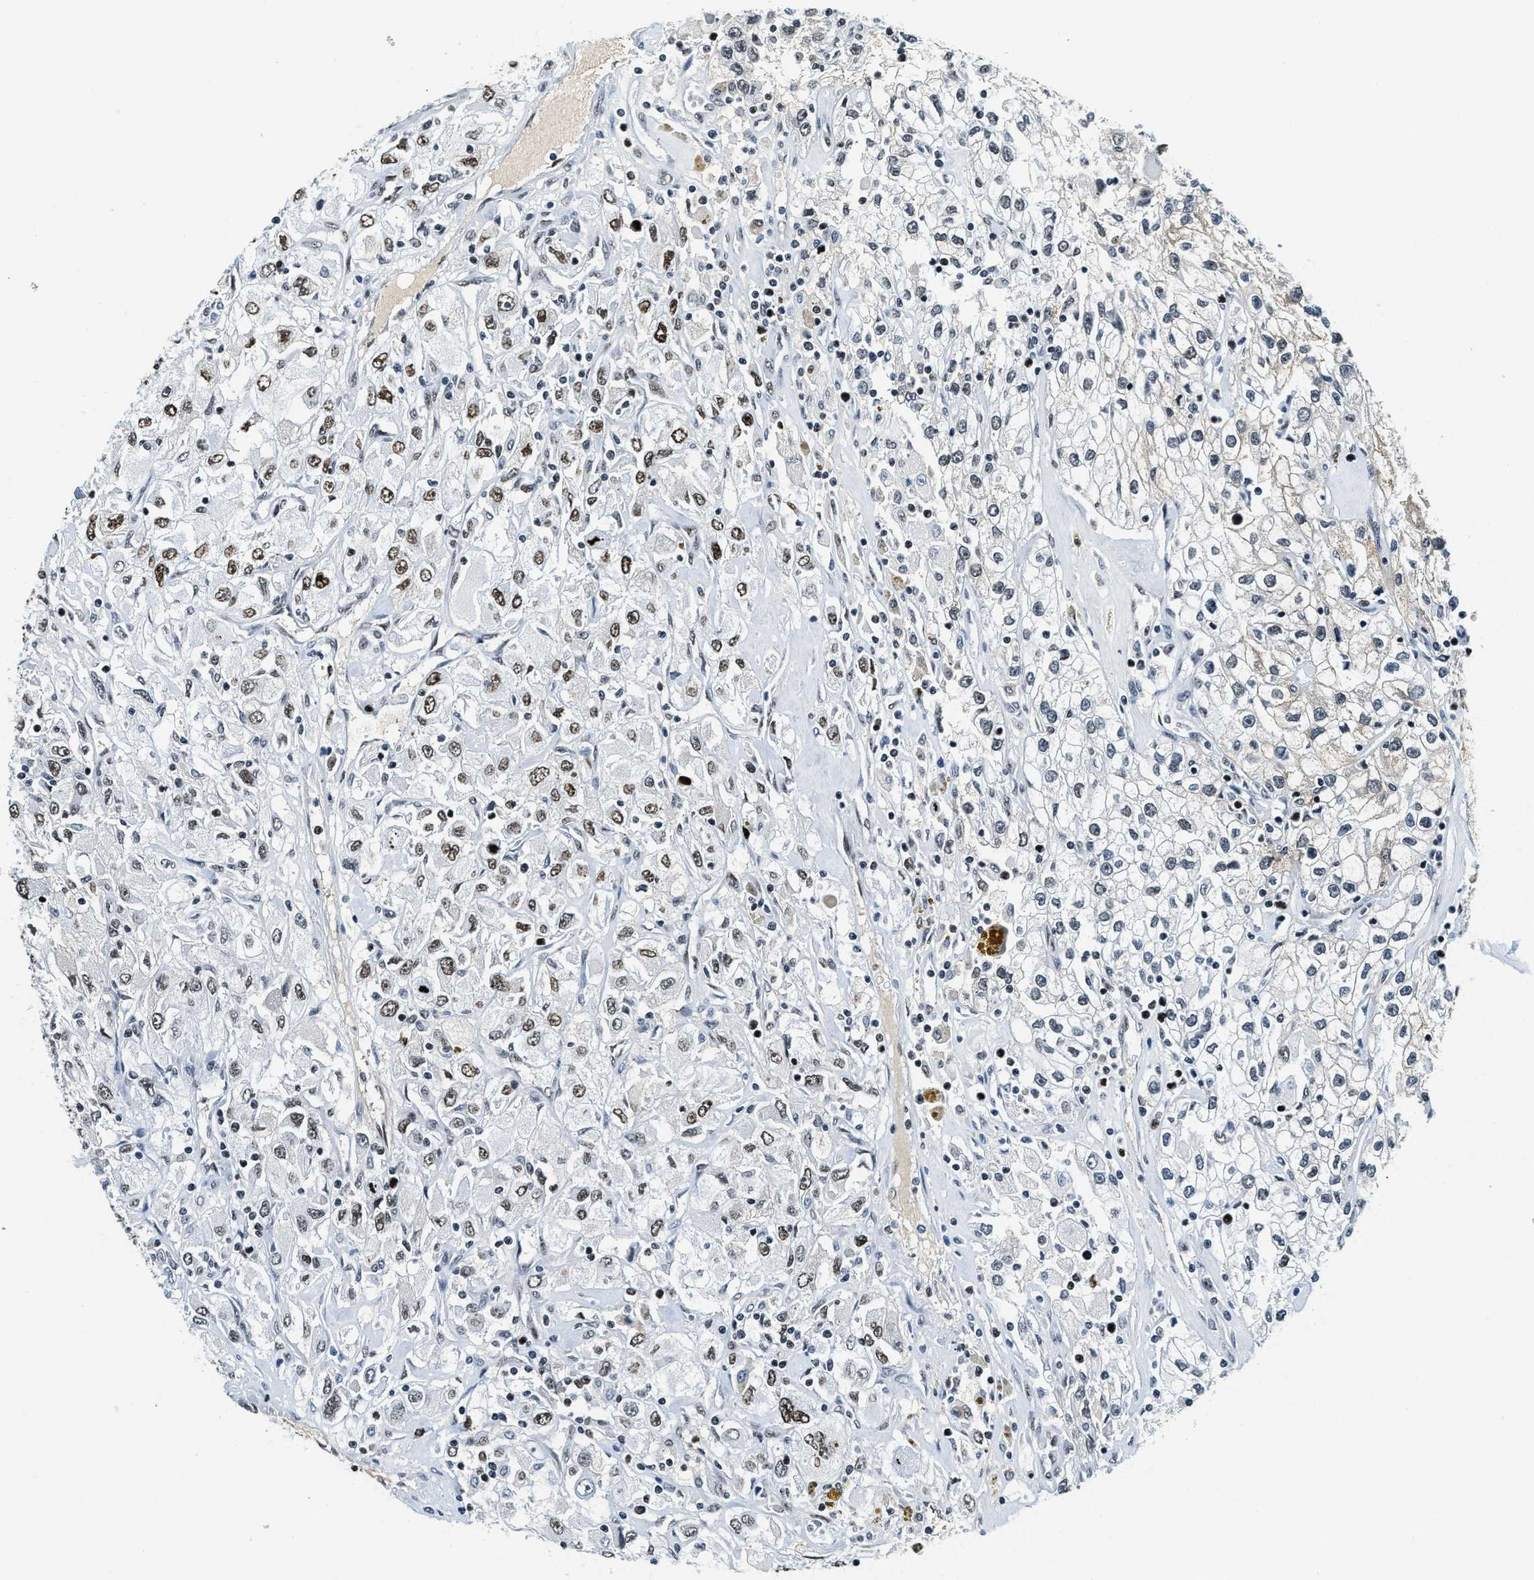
{"staining": {"intensity": "moderate", "quantity": "25%-75%", "location": "nuclear"}, "tissue": "renal cancer", "cell_type": "Tumor cells", "image_type": "cancer", "snomed": [{"axis": "morphology", "description": "Adenocarcinoma, NOS"}, {"axis": "topography", "description": "Kidney"}], "caption": "Tumor cells show medium levels of moderate nuclear expression in about 25%-75% of cells in human adenocarcinoma (renal).", "gene": "TOP1", "patient": {"sex": "female", "age": 52}}